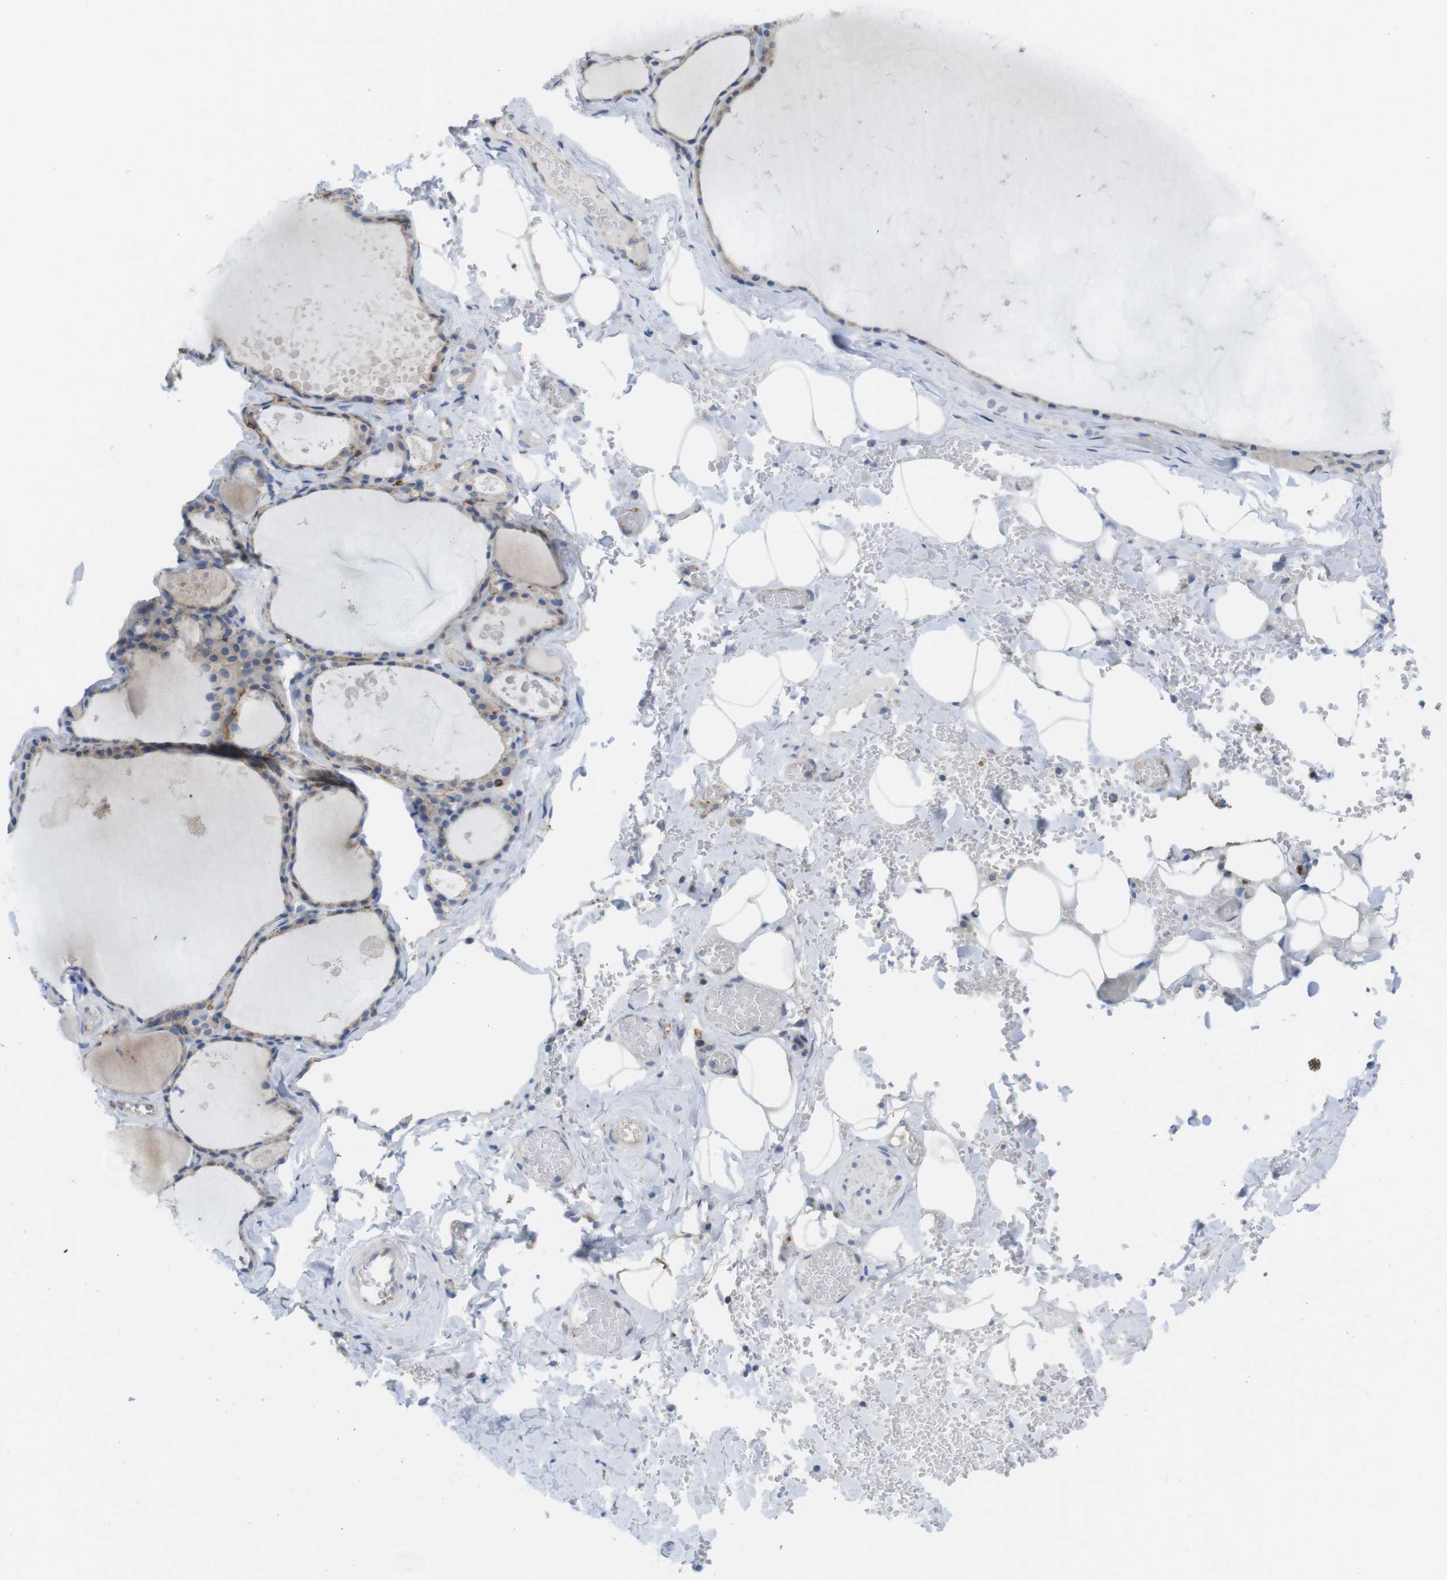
{"staining": {"intensity": "weak", "quantity": "25%-75%", "location": "cytoplasmic/membranous"}, "tissue": "thyroid gland", "cell_type": "Glandular cells", "image_type": "normal", "snomed": [{"axis": "morphology", "description": "Normal tissue, NOS"}, {"axis": "topography", "description": "Thyroid gland"}], "caption": "Immunohistochemistry (IHC) image of benign thyroid gland stained for a protein (brown), which demonstrates low levels of weak cytoplasmic/membranous positivity in about 25%-75% of glandular cells.", "gene": "CCR6", "patient": {"sex": "male", "age": 56}}